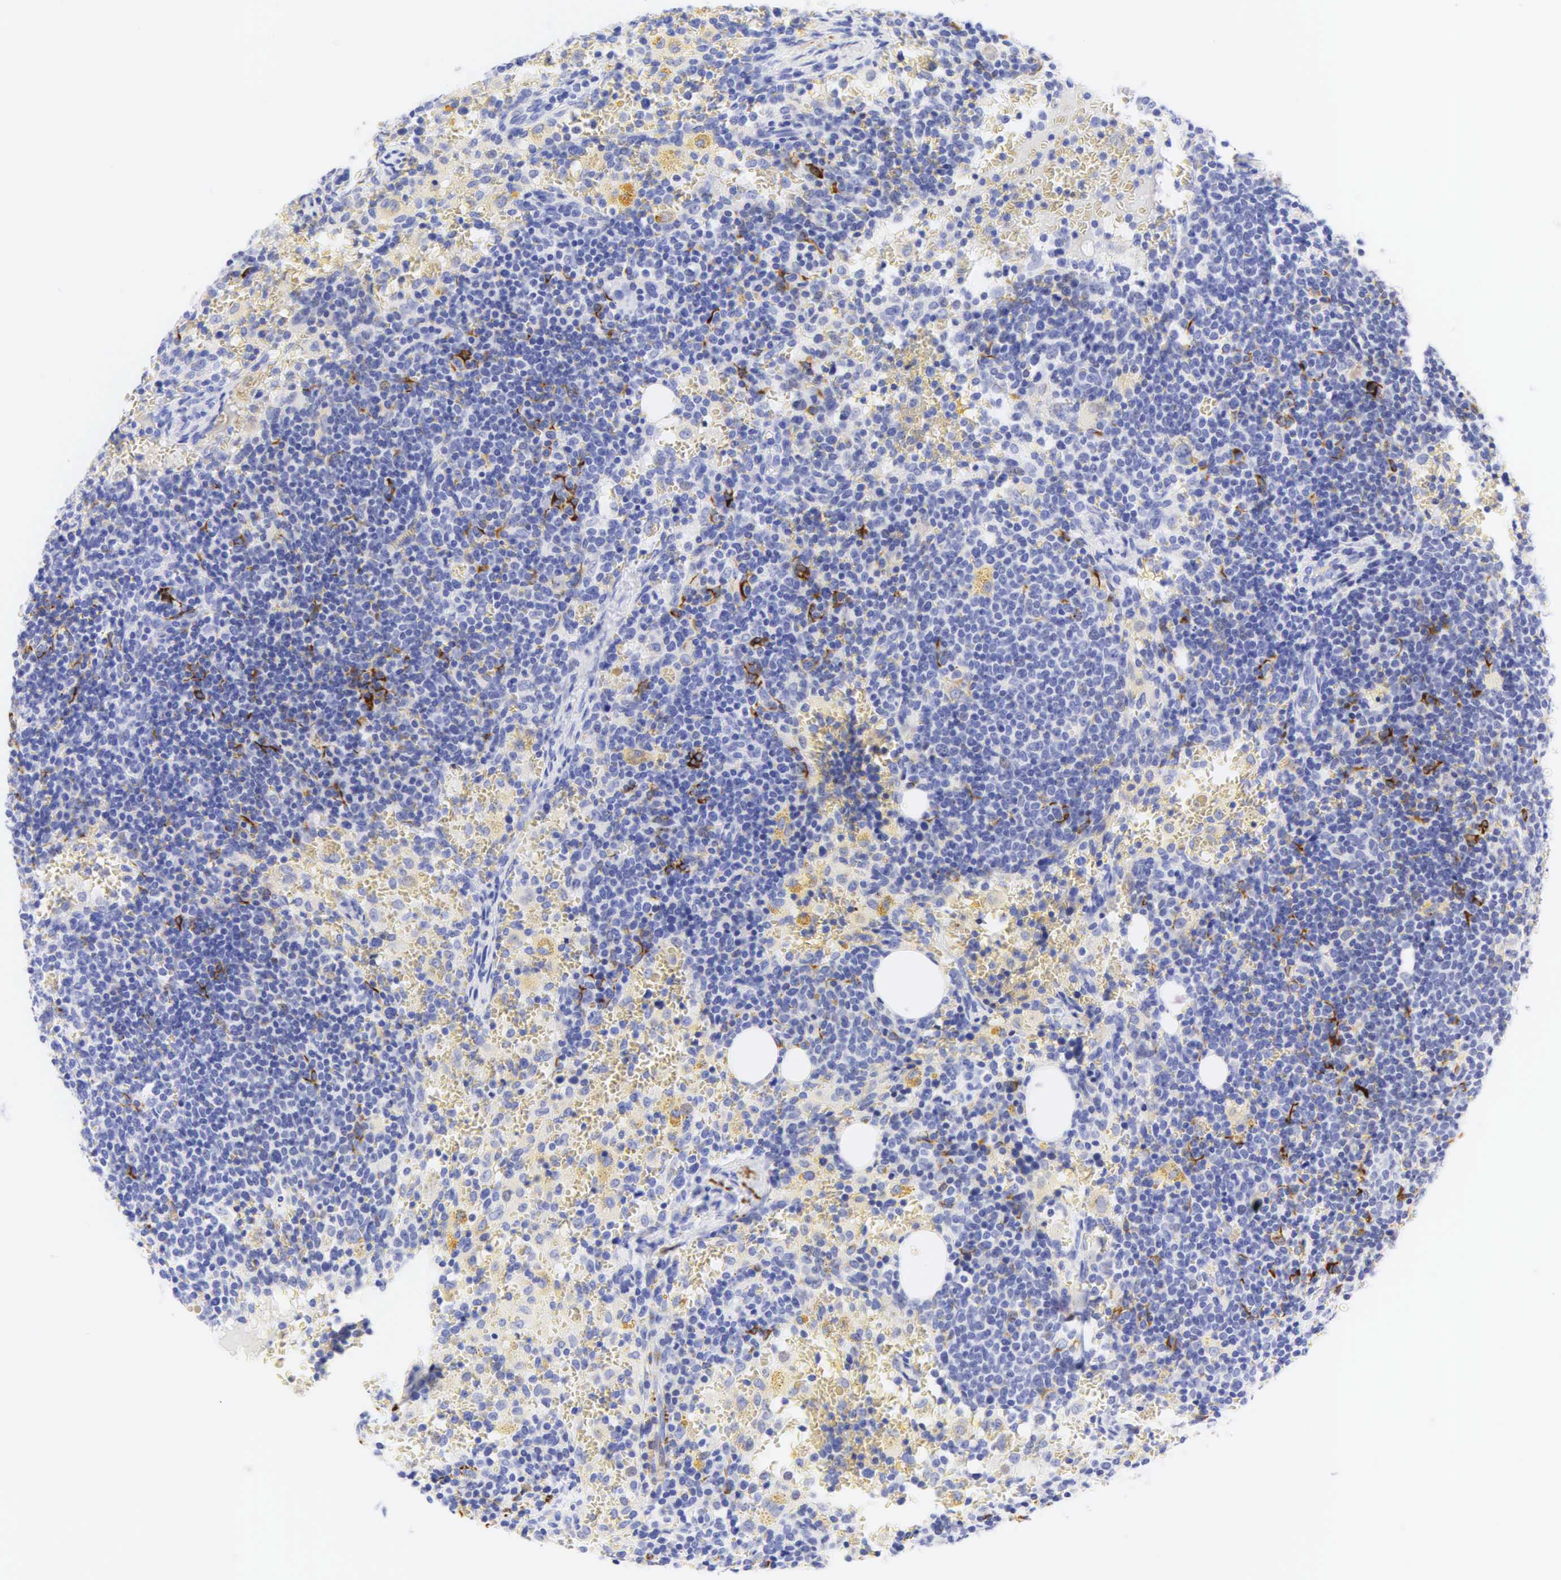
{"staining": {"intensity": "negative", "quantity": "none", "location": "none"}, "tissue": "lymphoma", "cell_type": "Tumor cells", "image_type": "cancer", "snomed": [{"axis": "morphology", "description": "Malignant lymphoma, non-Hodgkin's type, High grade"}, {"axis": "topography", "description": "Lymph node"}], "caption": "Tumor cells show no significant expression in malignant lymphoma, non-Hodgkin's type (high-grade).", "gene": "DES", "patient": {"sex": "female", "age": 76}}